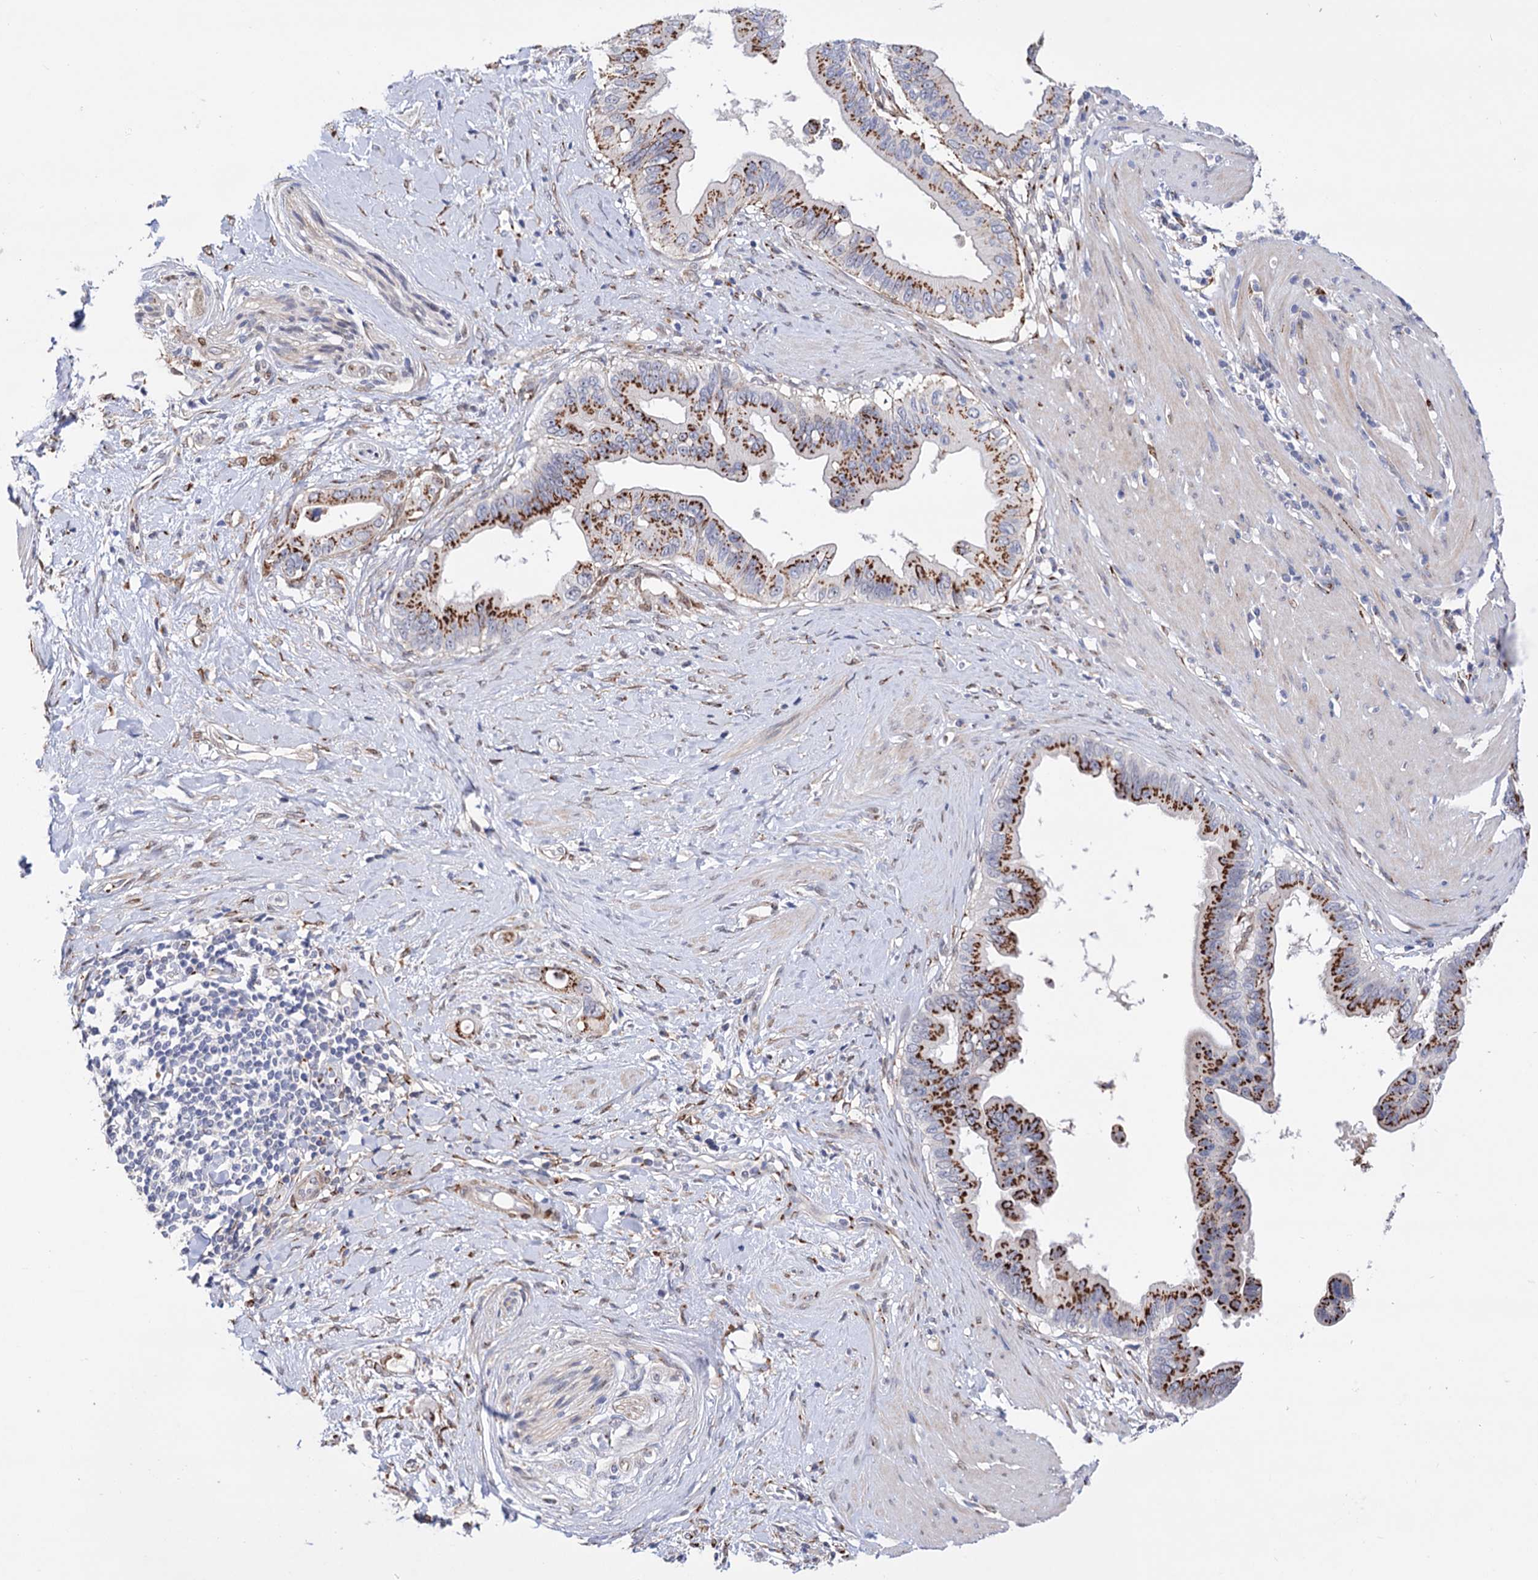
{"staining": {"intensity": "strong", "quantity": ">75%", "location": "cytoplasmic/membranous"}, "tissue": "pancreatic cancer", "cell_type": "Tumor cells", "image_type": "cancer", "snomed": [{"axis": "morphology", "description": "Adenocarcinoma, NOS"}, {"axis": "topography", "description": "Pancreas"}], "caption": "Tumor cells display strong cytoplasmic/membranous positivity in about >75% of cells in pancreatic cancer.", "gene": "C11orf96", "patient": {"sex": "female", "age": 56}}